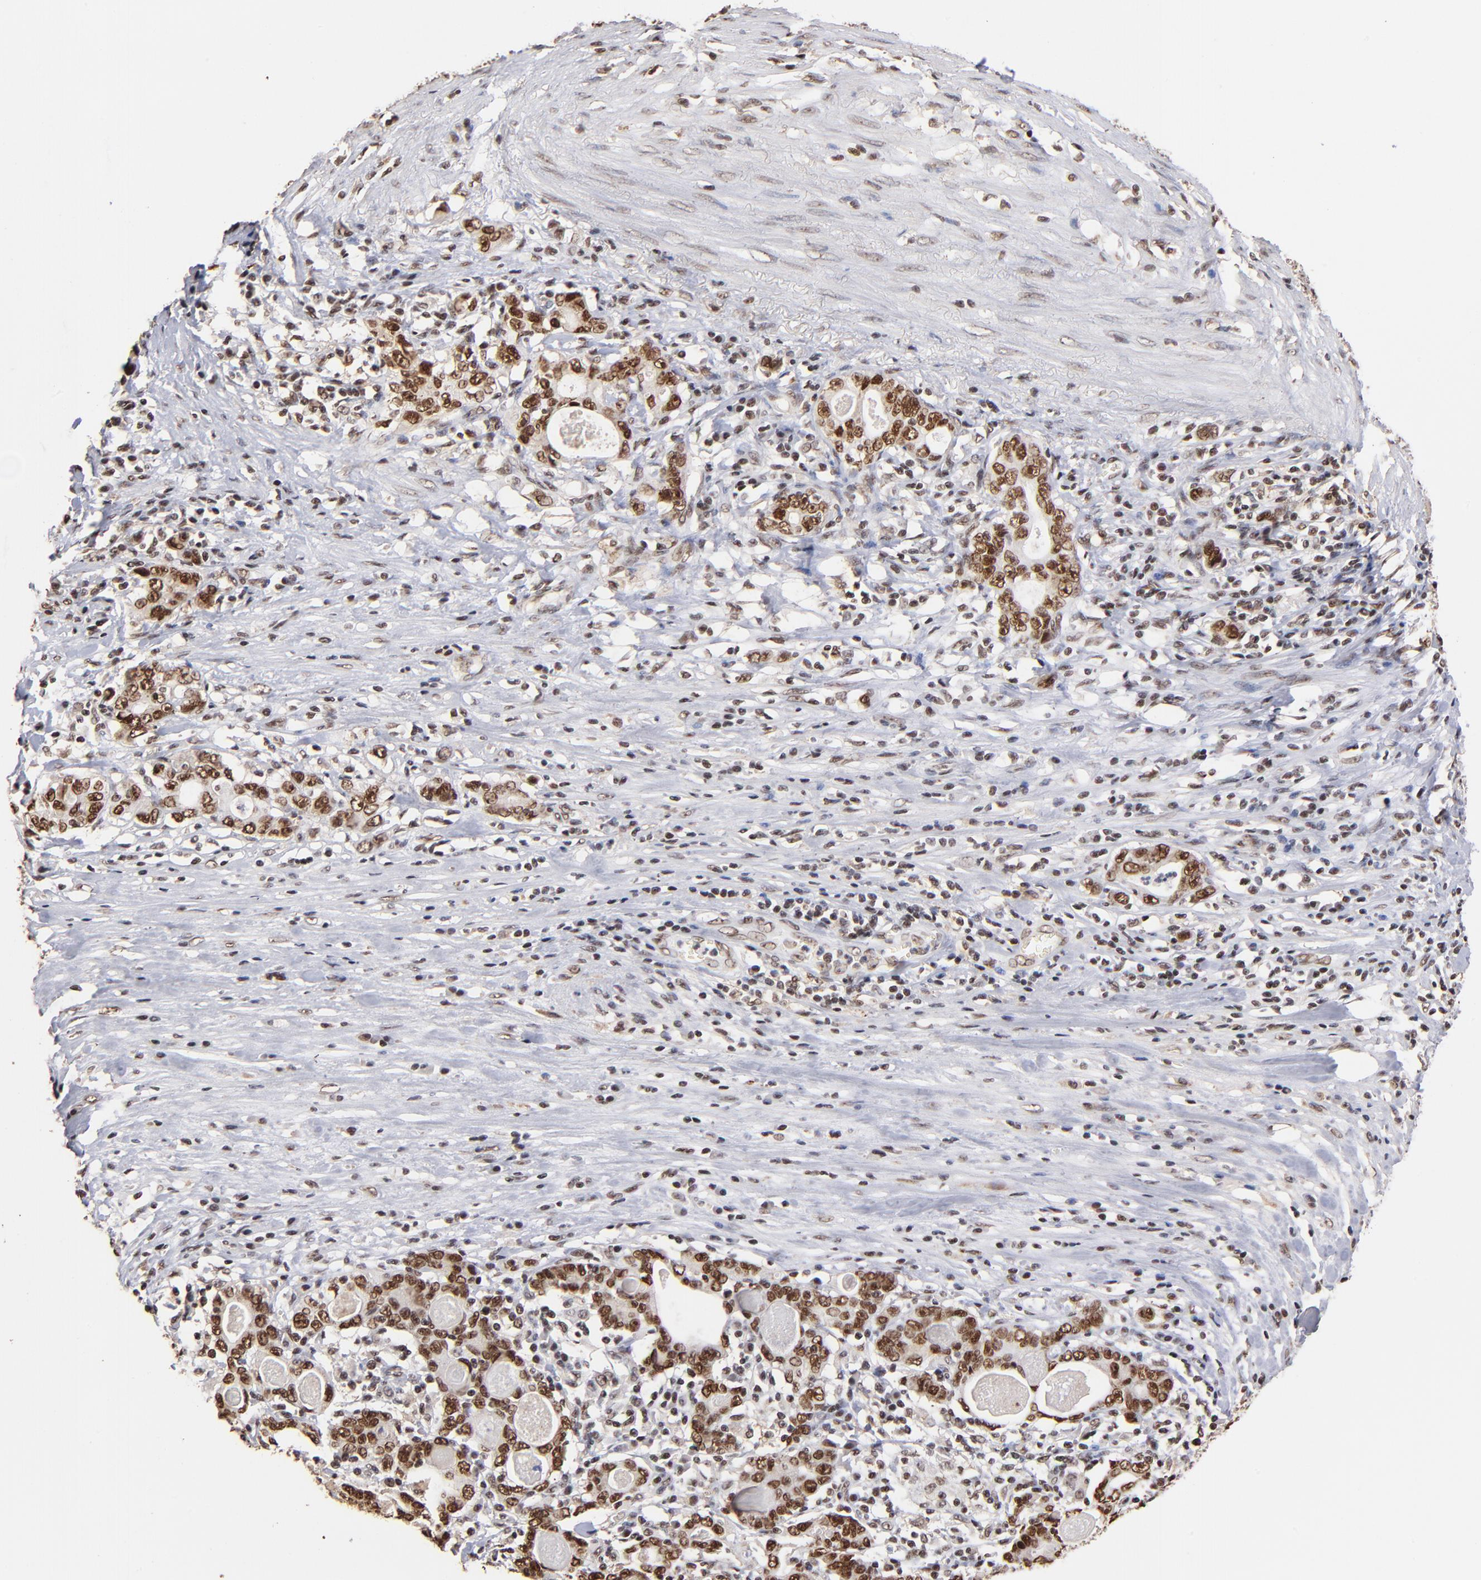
{"staining": {"intensity": "moderate", "quantity": ">75%", "location": "nuclear"}, "tissue": "stomach cancer", "cell_type": "Tumor cells", "image_type": "cancer", "snomed": [{"axis": "morphology", "description": "Adenocarcinoma, NOS"}, {"axis": "topography", "description": "Stomach, lower"}], "caption": "Human stomach adenocarcinoma stained for a protein (brown) demonstrates moderate nuclear positive staining in about >75% of tumor cells.", "gene": "ZNF146", "patient": {"sex": "female", "age": 72}}